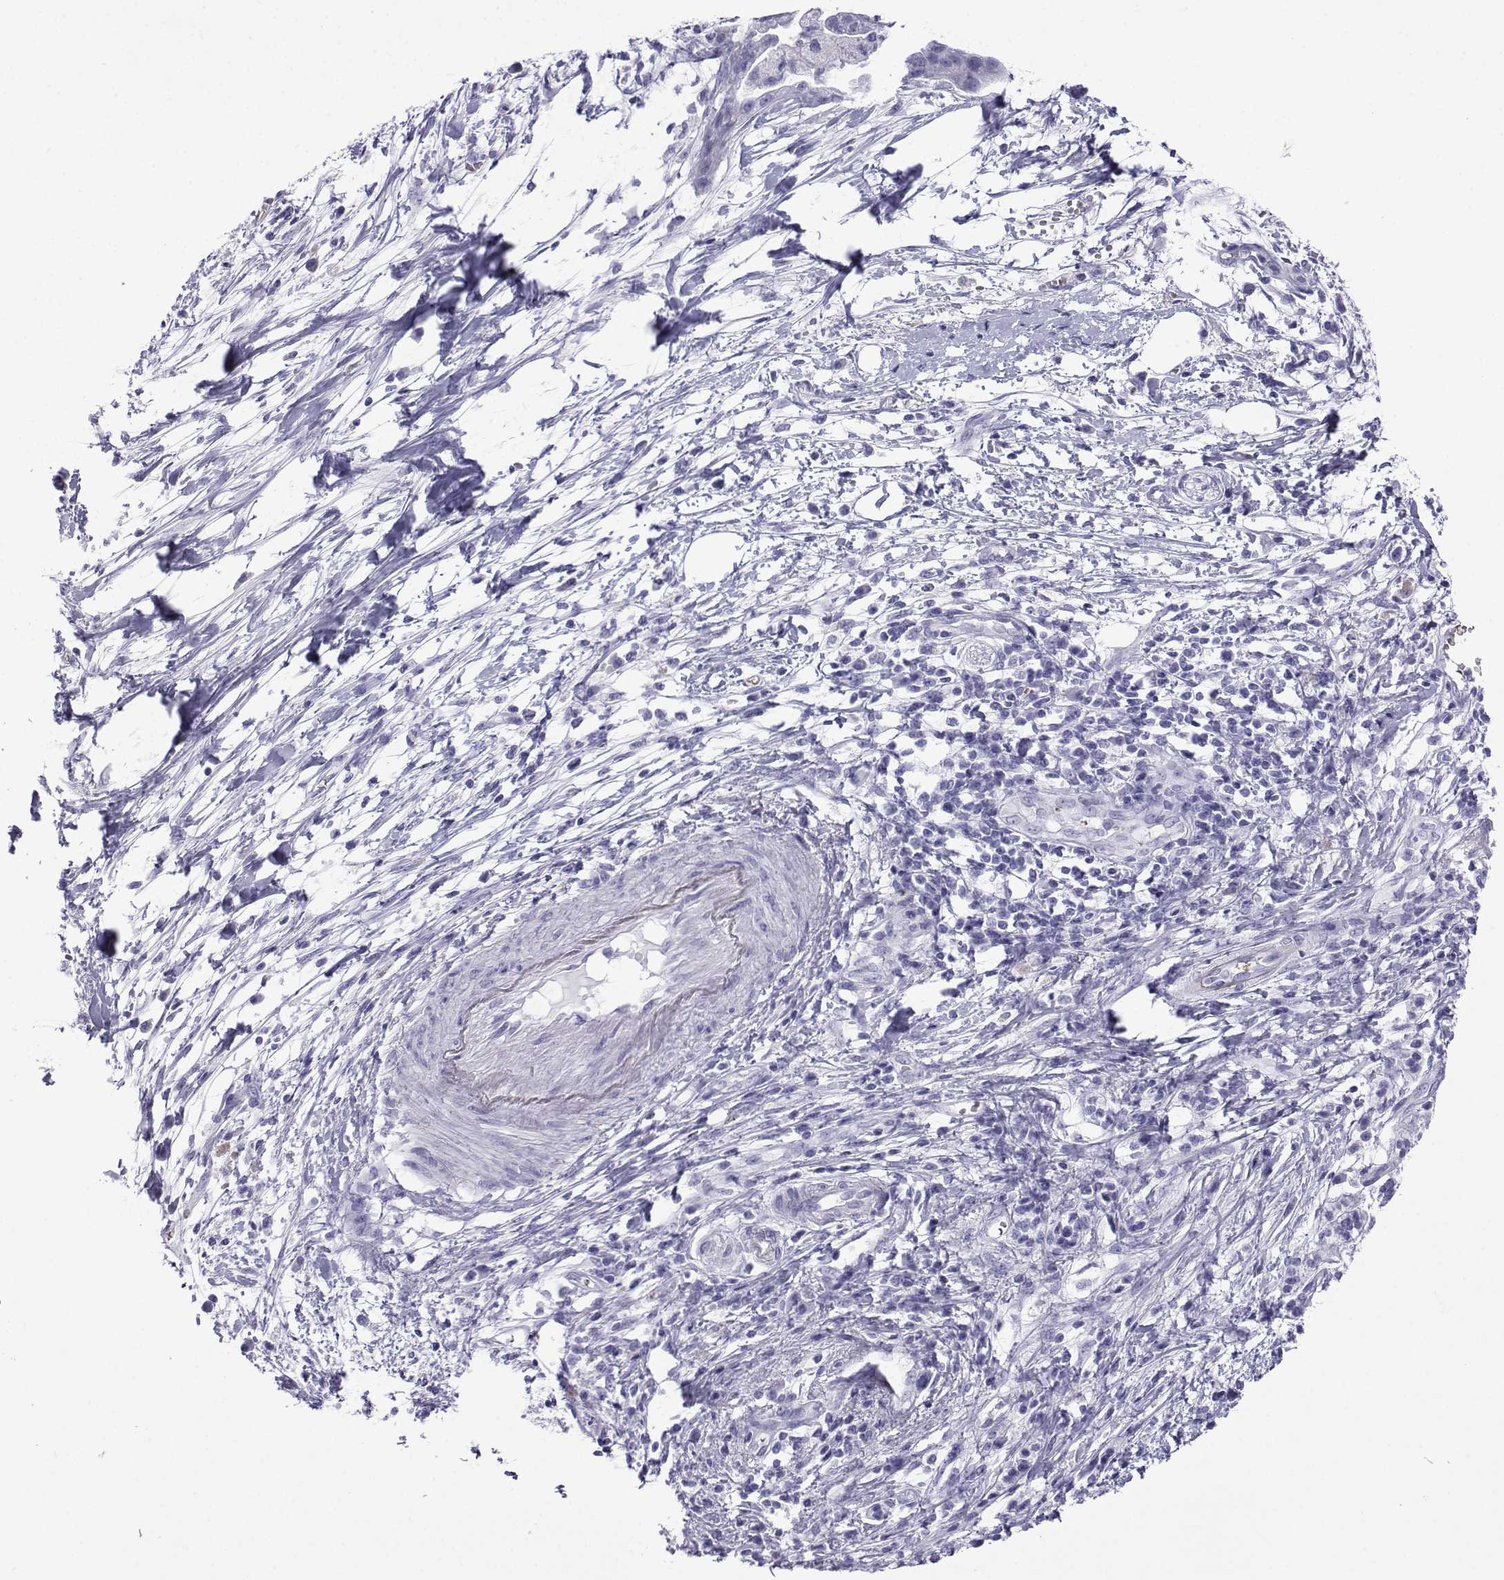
{"staining": {"intensity": "negative", "quantity": "none", "location": "none"}, "tissue": "pancreatic cancer", "cell_type": "Tumor cells", "image_type": "cancer", "snomed": [{"axis": "morphology", "description": "Normal tissue, NOS"}, {"axis": "morphology", "description": "Adenocarcinoma, NOS"}, {"axis": "topography", "description": "Lymph node"}, {"axis": "topography", "description": "Pancreas"}], "caption": "This is an IHC photomicrograph of pancreatic cancer (adenocarcinoma). There is no positivity in tumor cells.", "gene": "TRIM46", "patient": {"sex": "female", "age": 58}}